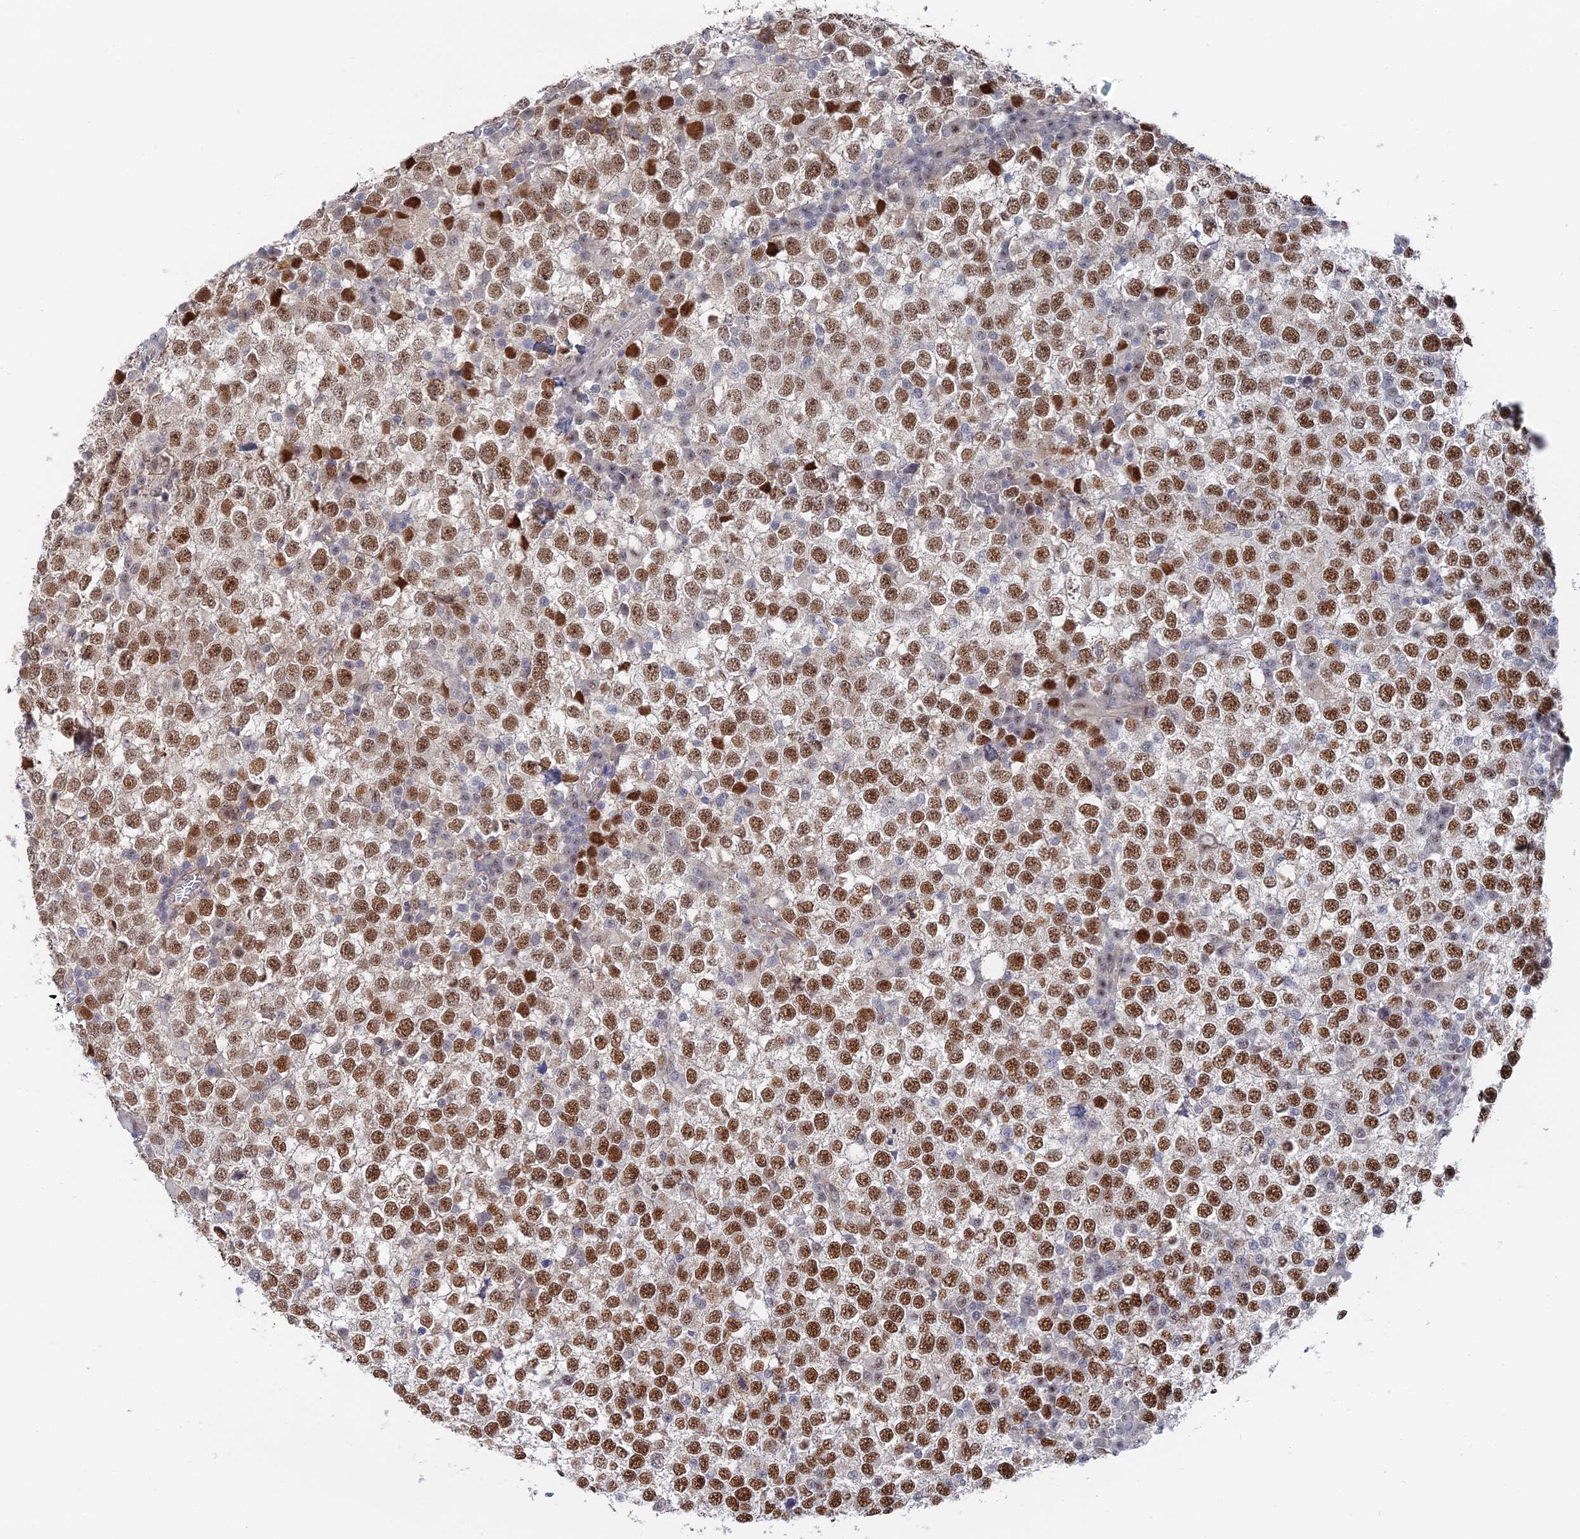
{"staining": {"intensity": "moderate", "quantity": ">75%", "location": "nuclear"}, "tissue": "testis cancer", "cell_type": "Tumor cells", "image_type": "cancer", "snomed": [{"axis": "morphology", "description": "Seminoma, NOS"}, {"axis": "topography", "description": "Testis"}], "caption": "Testis cancer (seminoma) was stained to show a protein in brown. There is medium levels of moderate nuclear positivity in about >75% of tumor cells. (DAB (3,3'-diaminobenzidine) IHC with brightfield microscopy, high magnification).", "gene": "CFAP92", "patient": {"sex": "male", "age": 65}}